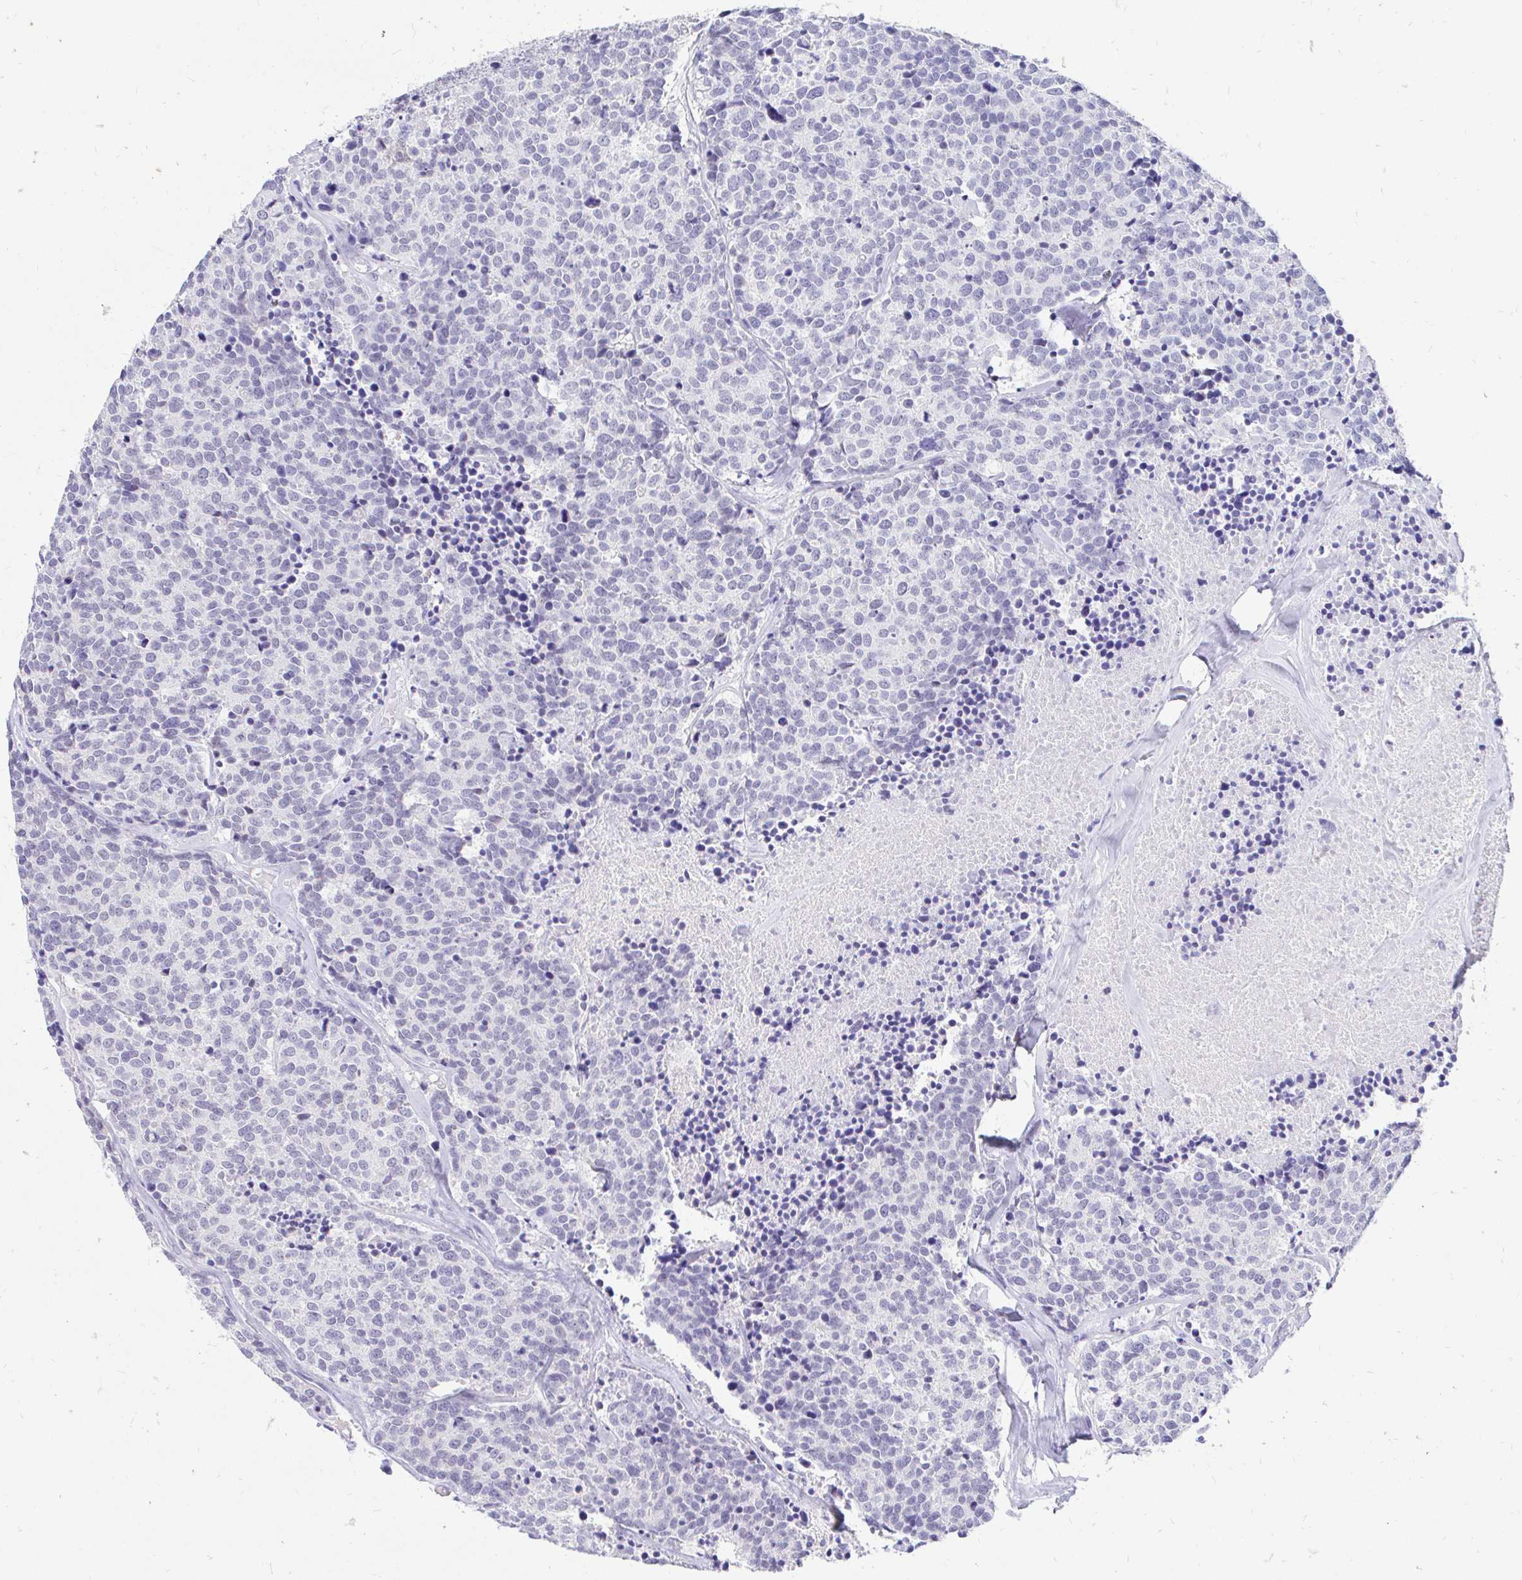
{"staining": {"intensity": "negative", "quantity": "none", "location": "none"}, "tissue": "carcinoid", "cell_type": "Tumor cells", "image_type": "cancer", "snomed": [{"axis": "morphology", "description": "Carcinoid, malignant, NOS"}, {"axis": "topography", "description": "Skin"}], "caption": "Tumor cells show no significant protein positivity in carcinoid.", "gene": "FATE1", "patient": {"sex": "female", "age": 79}}